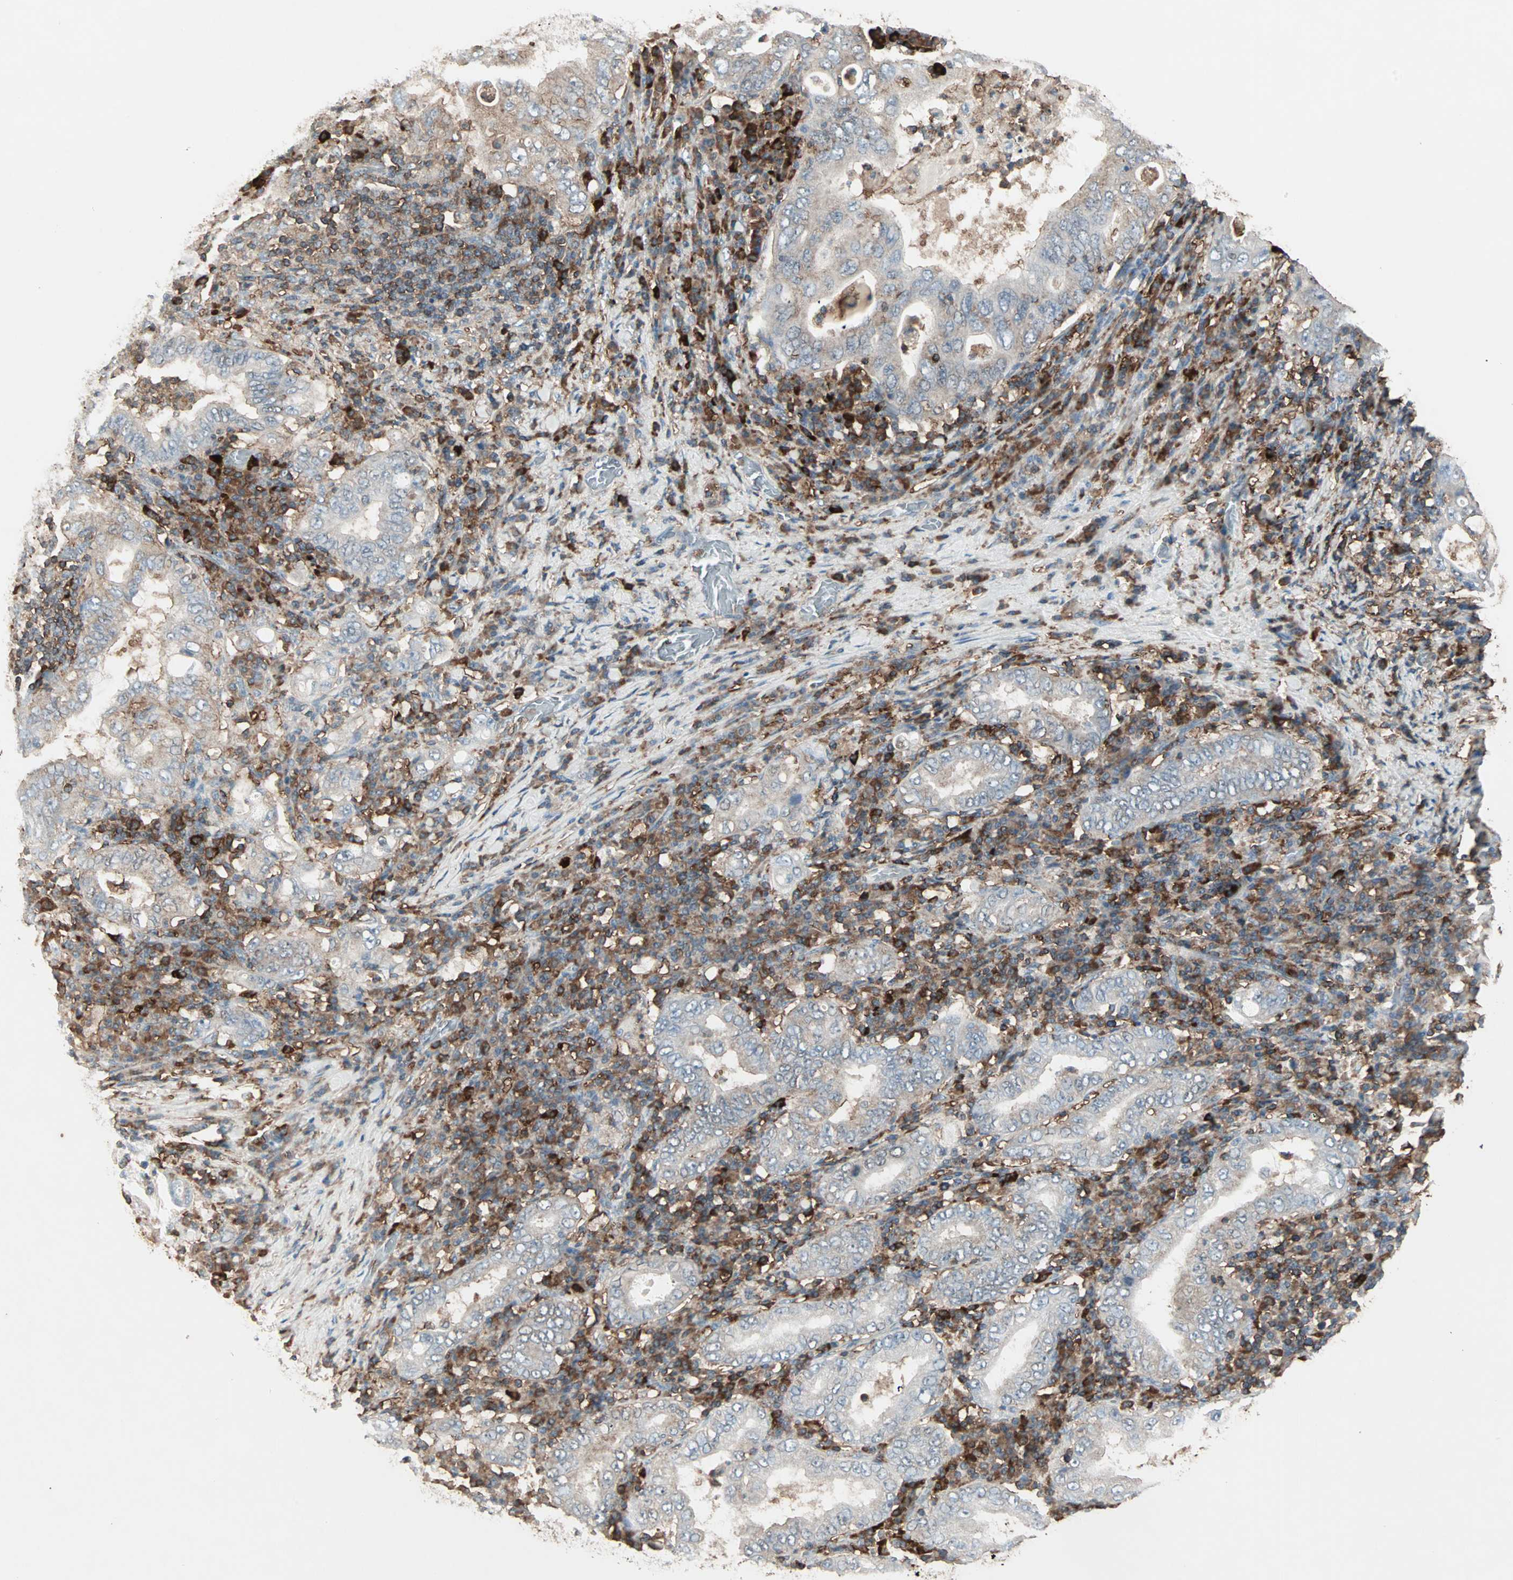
{"staining": {"intensity": "moderate", "quantity": "<25%", "location": "cytoplasmic/membranous"}, "tissue": "stomach cancer", "cell_type": "Tumor cells", "image_type": "cancer", "snomed": [{"axis": "morphology", "description": "Normal tissue, NOS"}, {"axis": "morphology", "description": "Adenocarcinoma, NOS"}, {"axis": "topography", "description": "Esophagus"}, {"axis": "topography", "description": "Stomach, upper"}, {"axis": "topography", "description": "Peripheral nerve tissue"}], "caption": "Tumor cells reveal low levels of moderate cytoplasmic/membranous positivity in about <25% of cells in human stomach cancer (adenocarcinoma).", "gene": "MMP3", "patient": {"sex": "male", "age": 62}}